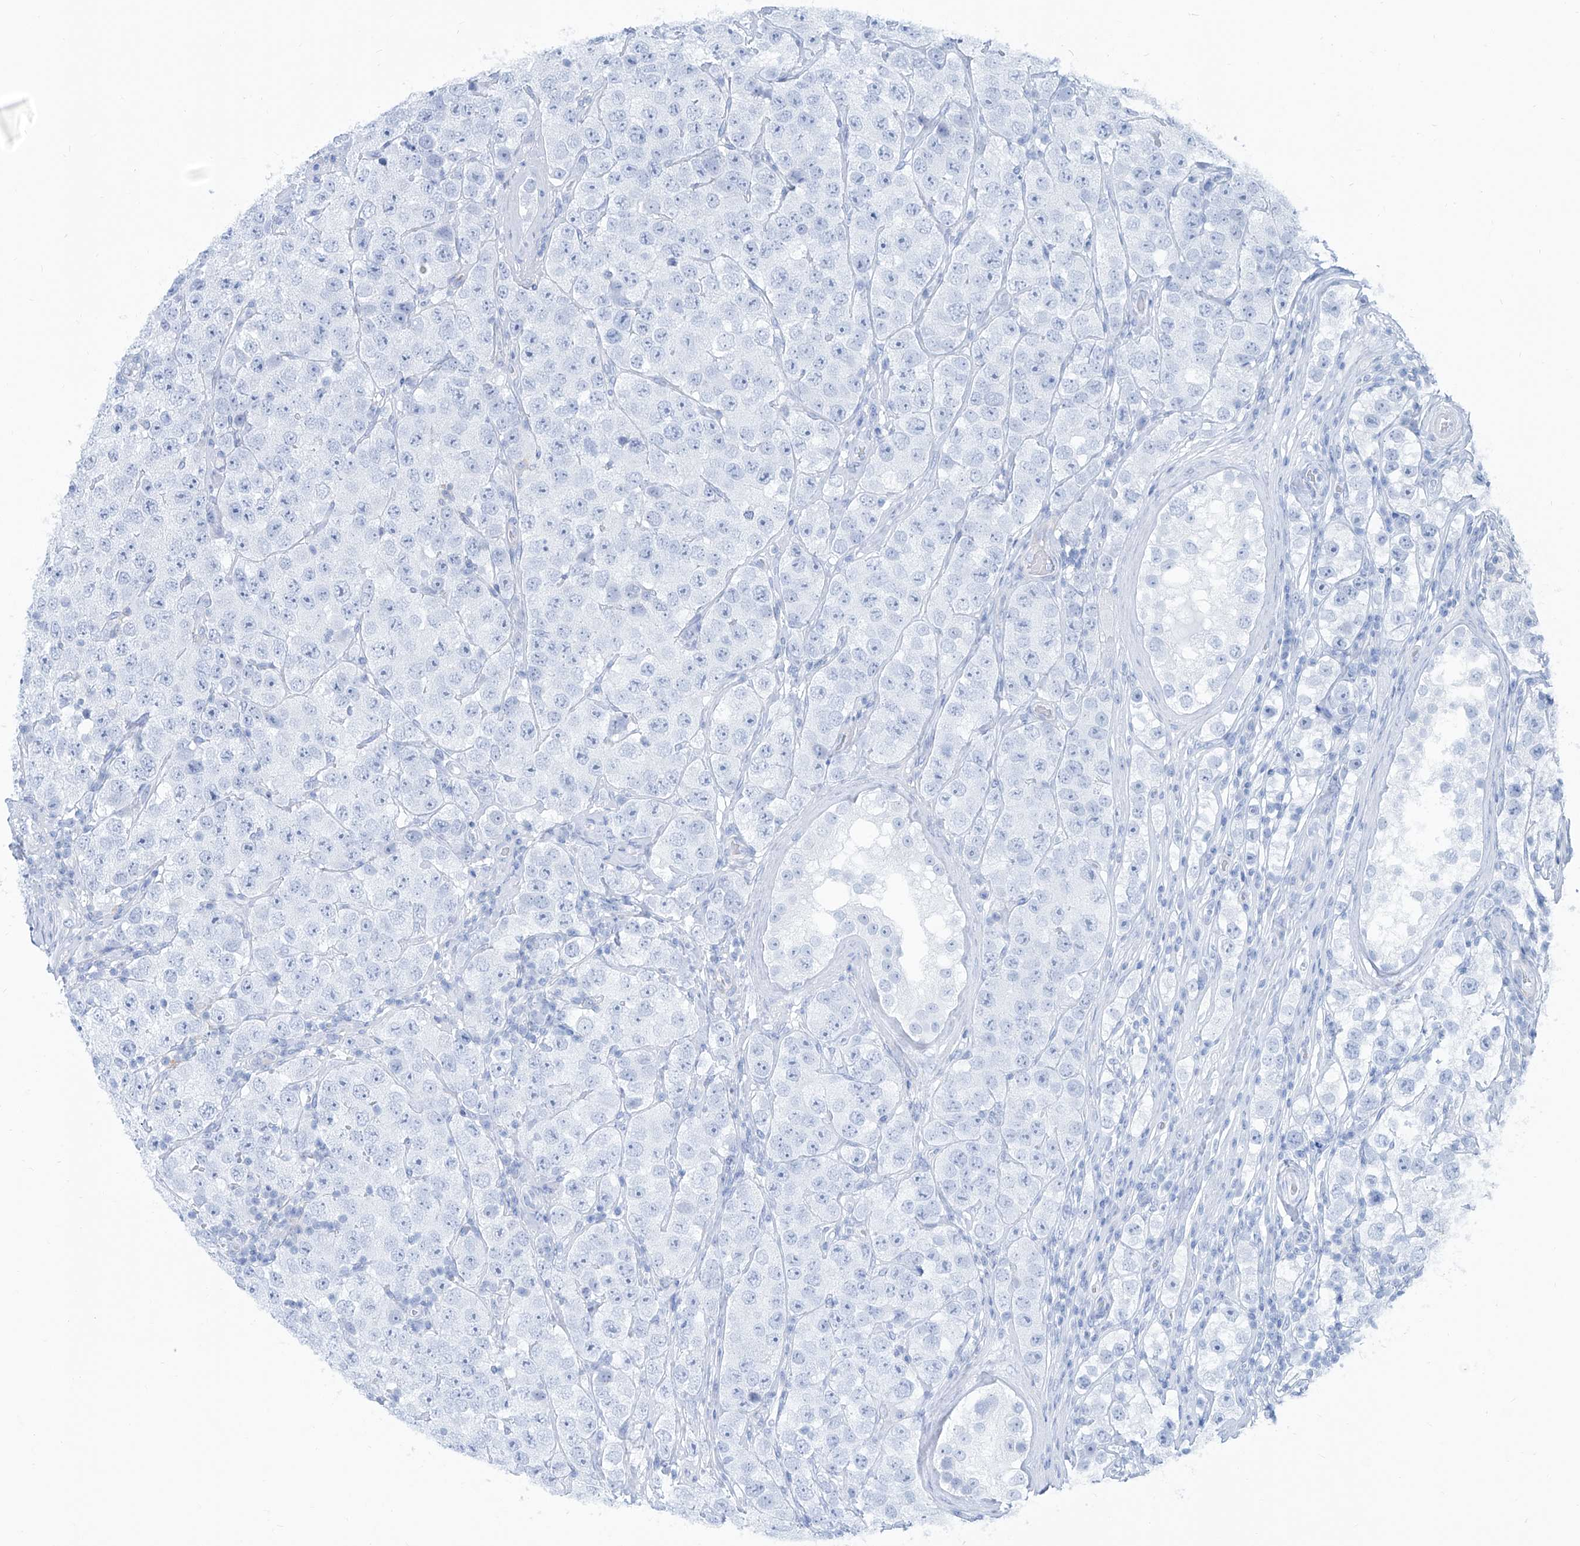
{"staining": {"intensity": "negative", "quantity": "none", "location": "none"}, "tissue": "testis cancer", "cell_type": "Tumor cells", "image_type": "cancer", "snomed": [{"axis": "morphology", "description": "Seminoma, NOS"}, {"axis": "morphology", "description": "Carcinoma, Embryonal, NOS"}, {"axis": "topography", "description": "Testis"}], "caption": "The image displays no staining of tumor cells in testis cancer (seminoma).", "gene": "ZBTB48", "patient": {"sex": "male", "age": 28}}